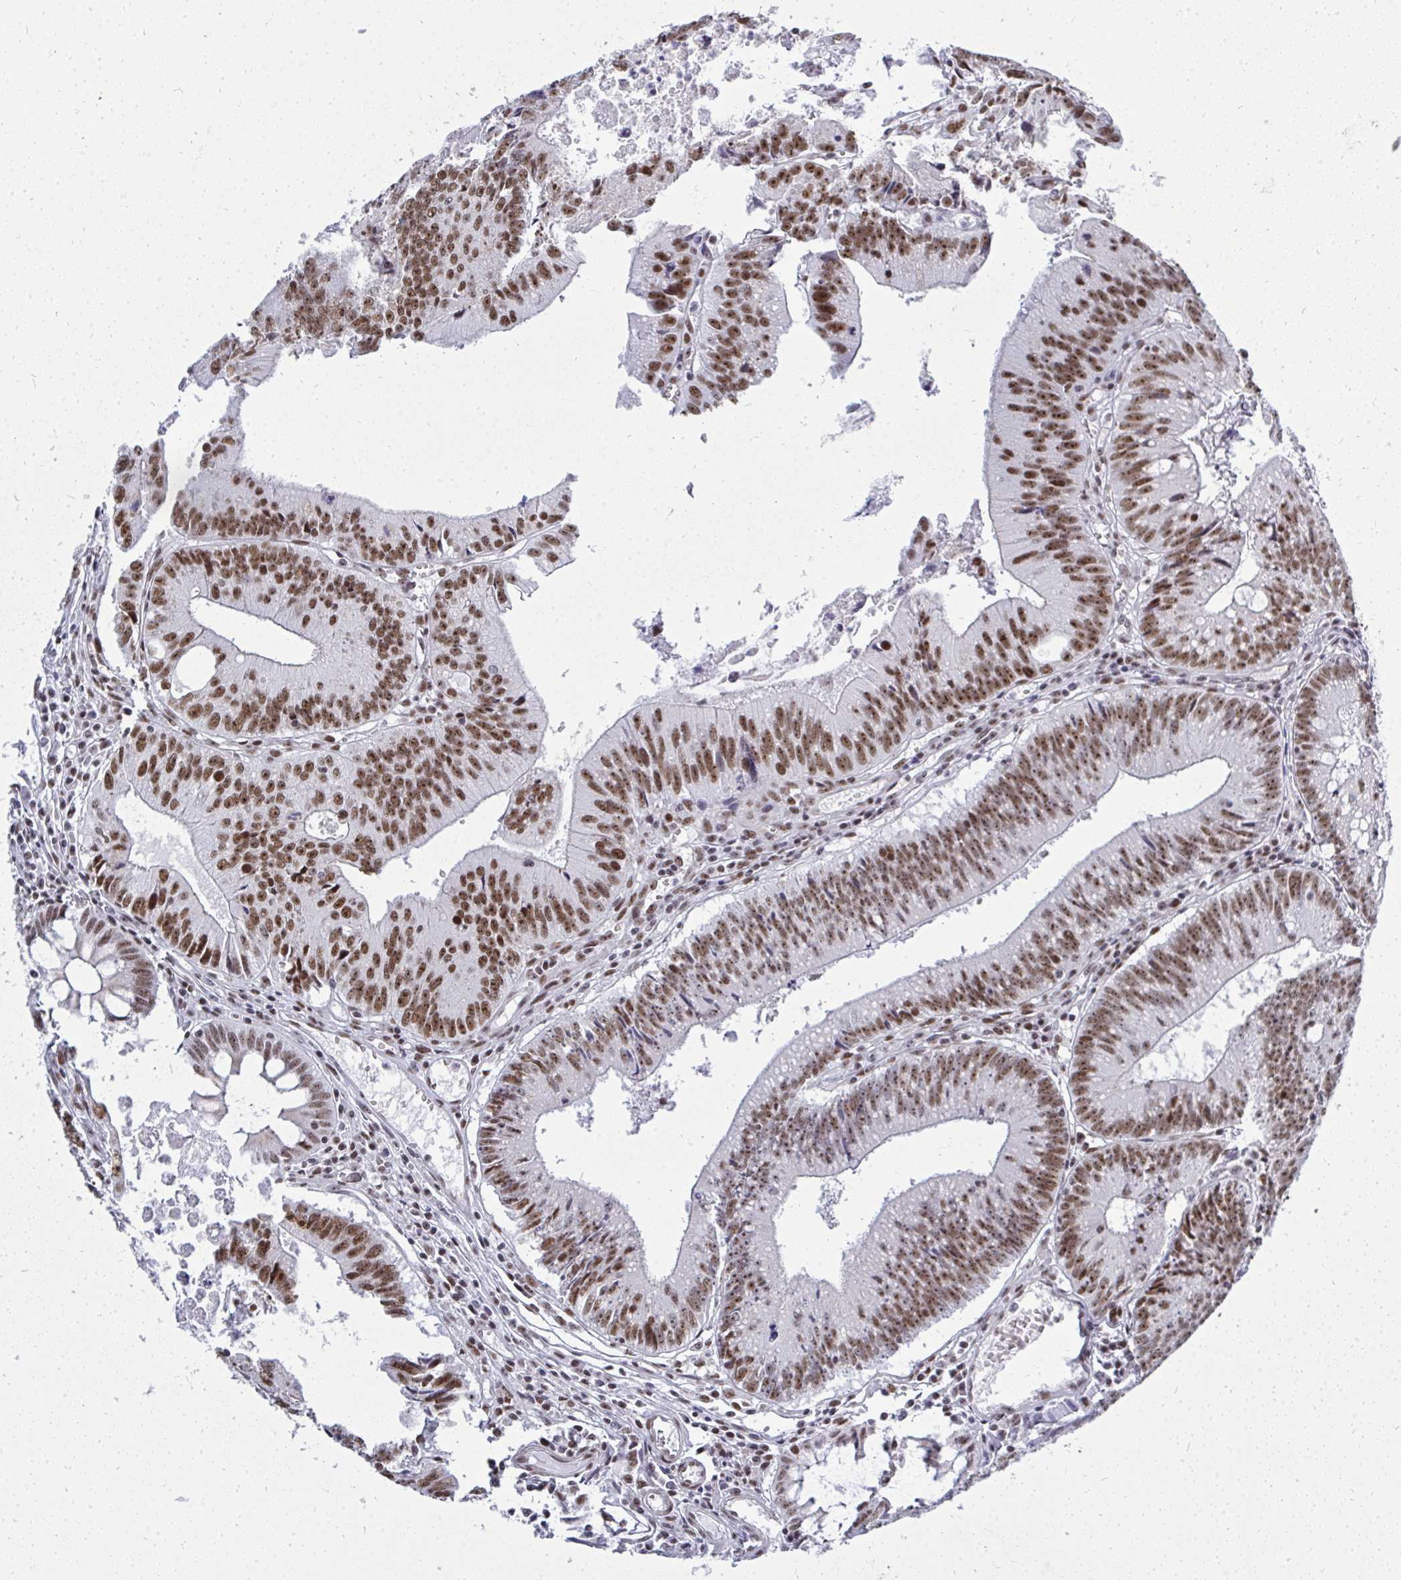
{"staining": {"intensity": "moderate", "quantity": ">75%", "location": "nuclear"}, "tissue": "colorectal cancer", "cell_type": "Tumor cells", "image_type": "cancer", "snomed": [{"axis": "morphology", "description": "Adenocarcinoma, NOS"}, {"axis": "topography", "description": "Rectum"}], "caption": "Immunohistochemistry (IHC) (DAB (3,3'-diaminobenzidine)) staining of adenocarcinoma (colorectal) shows moderate nuclear protein expression in about >75% of tumor cells.", "gene": "SIRT7", "patient": {"sex": "female", "age": 81}}